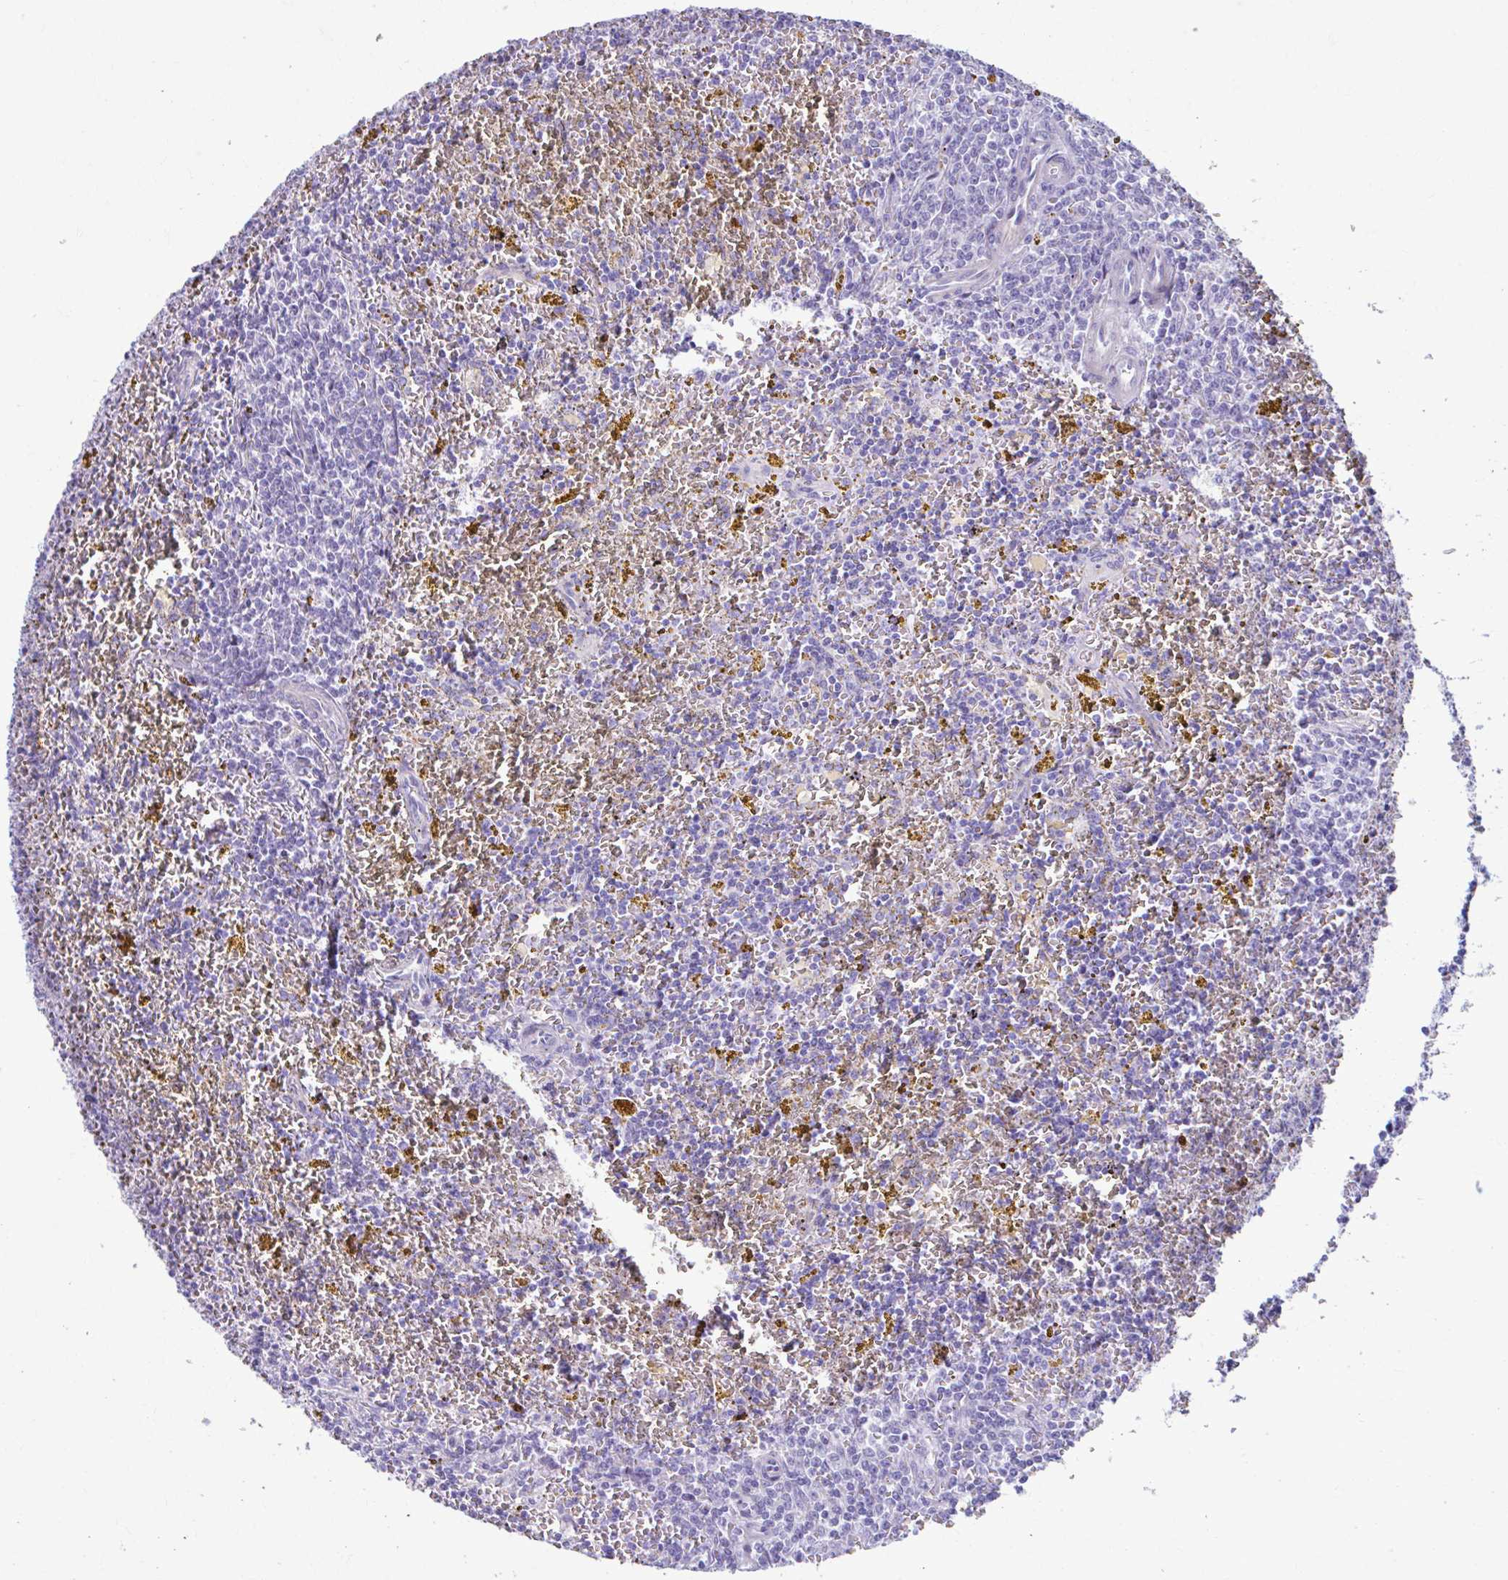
{"staining": {"intensity": "negative", "quantity": "none", "location": "none"}, "tissue": "lymphoma", "cell_type": "Tumor cells", "image_type": "cancer", "snomed": [{"axis": "morphology", "description": "Malignant lymphoma, non-Hodgkin's type, Low grade"}, {"axis": "topography", "description": "Spleen"}, {"axis": "topography", "description": "Lymph node"}], "caption": "Immunohistochemical staining of human lymphoma shows no significant expression in tumor cells. The staining was performed using DAB (3,3'-diaminobenzidine) to visualize the protein expression in brown, while the nuclei were stained in blue with hematoxylin (Magnification: 20x).", "gene": "C12orf71", "patient": {"sex": "female", "age": 66}}